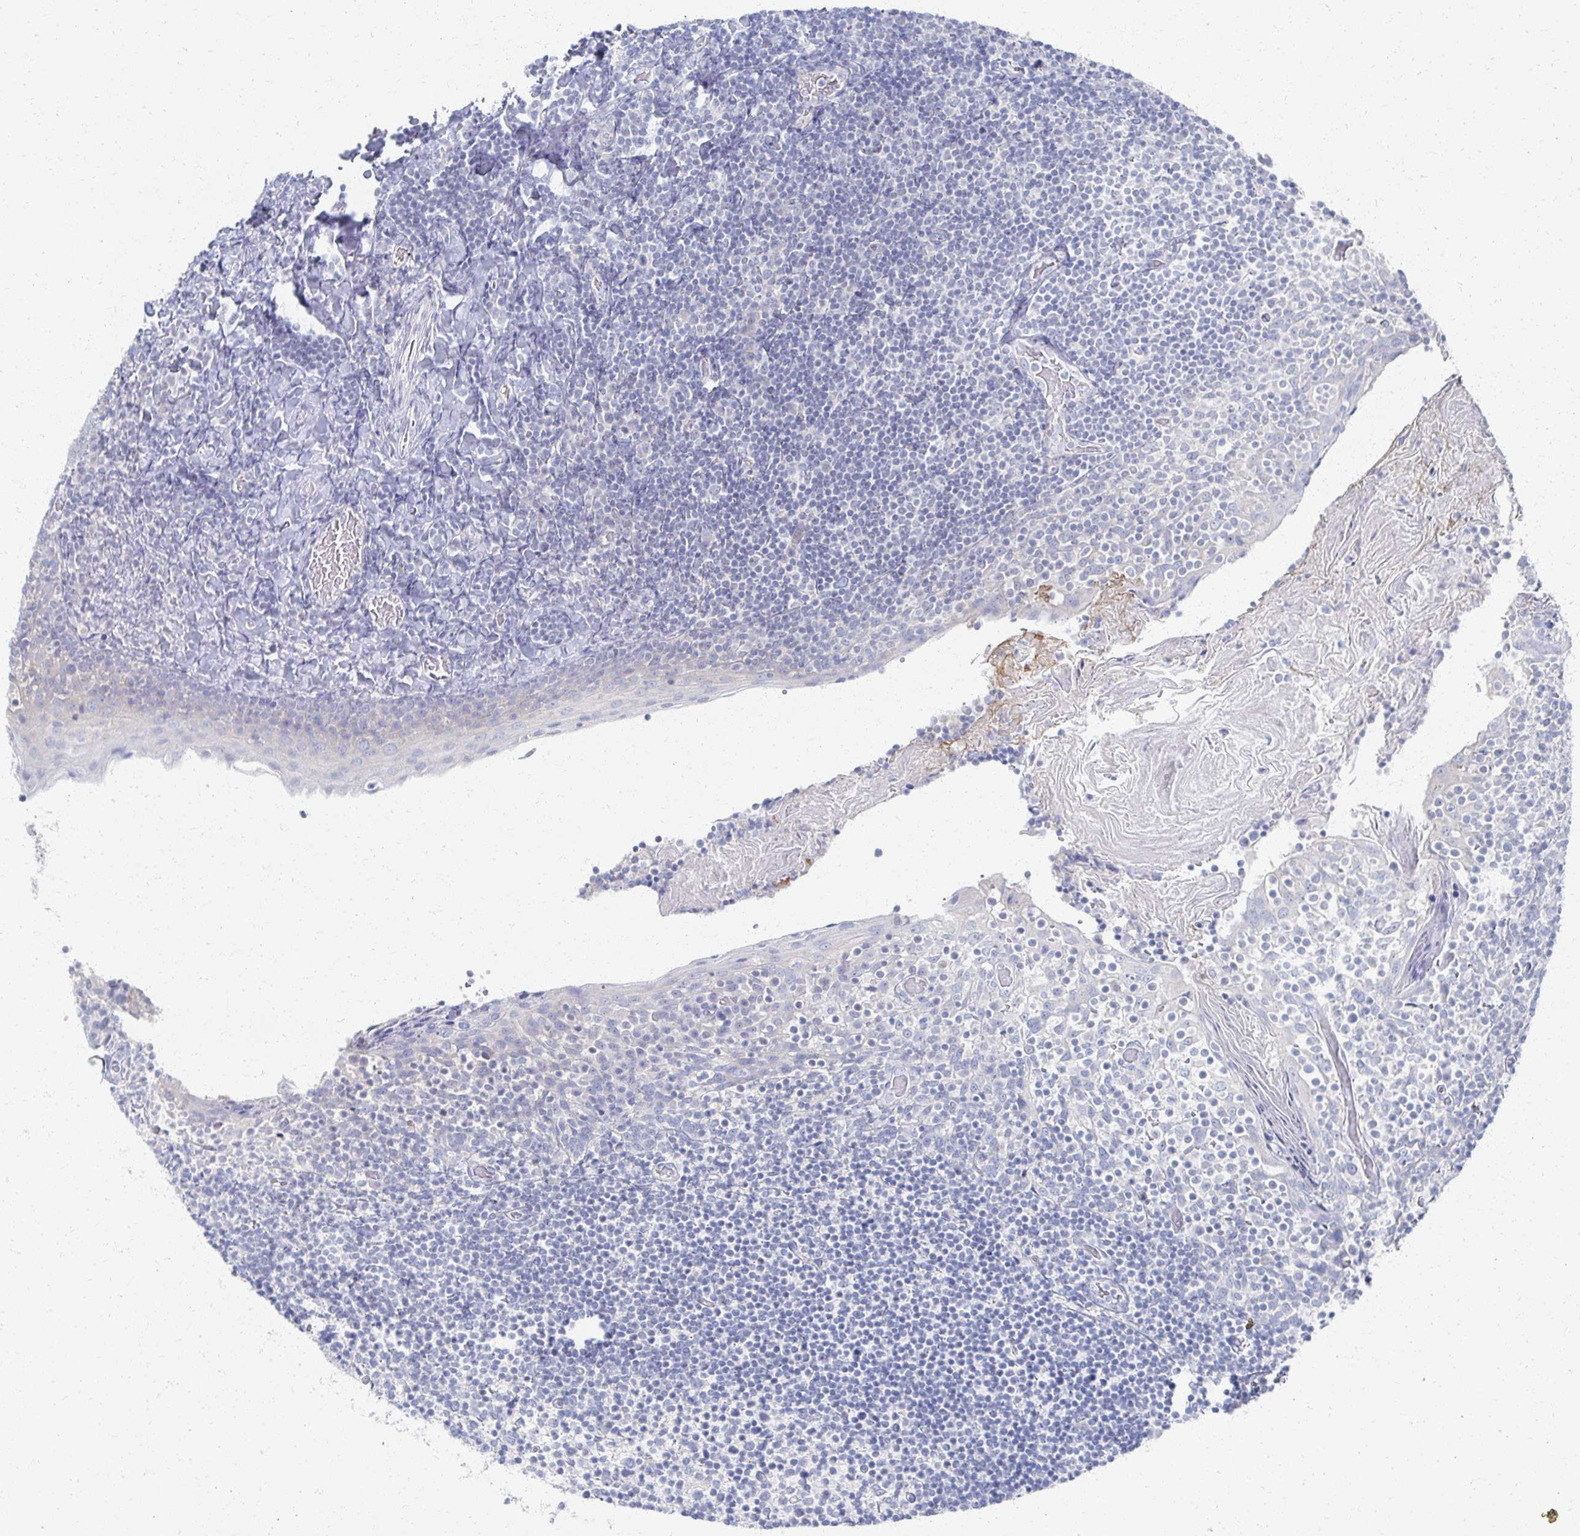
{"staining": {"intensity": "negative", "quantity": "none", "location": "none"}, "tissue": "tonsil", "cell_type": "Germinal center cells", "image_type": "normal", "snomed": [{"axis": "morphology", "description": "Normal tissue, NOS"}, {"axis": "topography", "description": "Tonsil"}], "caption": "Tonsil stained for a protein using immunohistochemistry (IHC) shows no staining germinal center cells.", "gene": "PRR20A", "patient": {"sex": "female", "age": 10}}